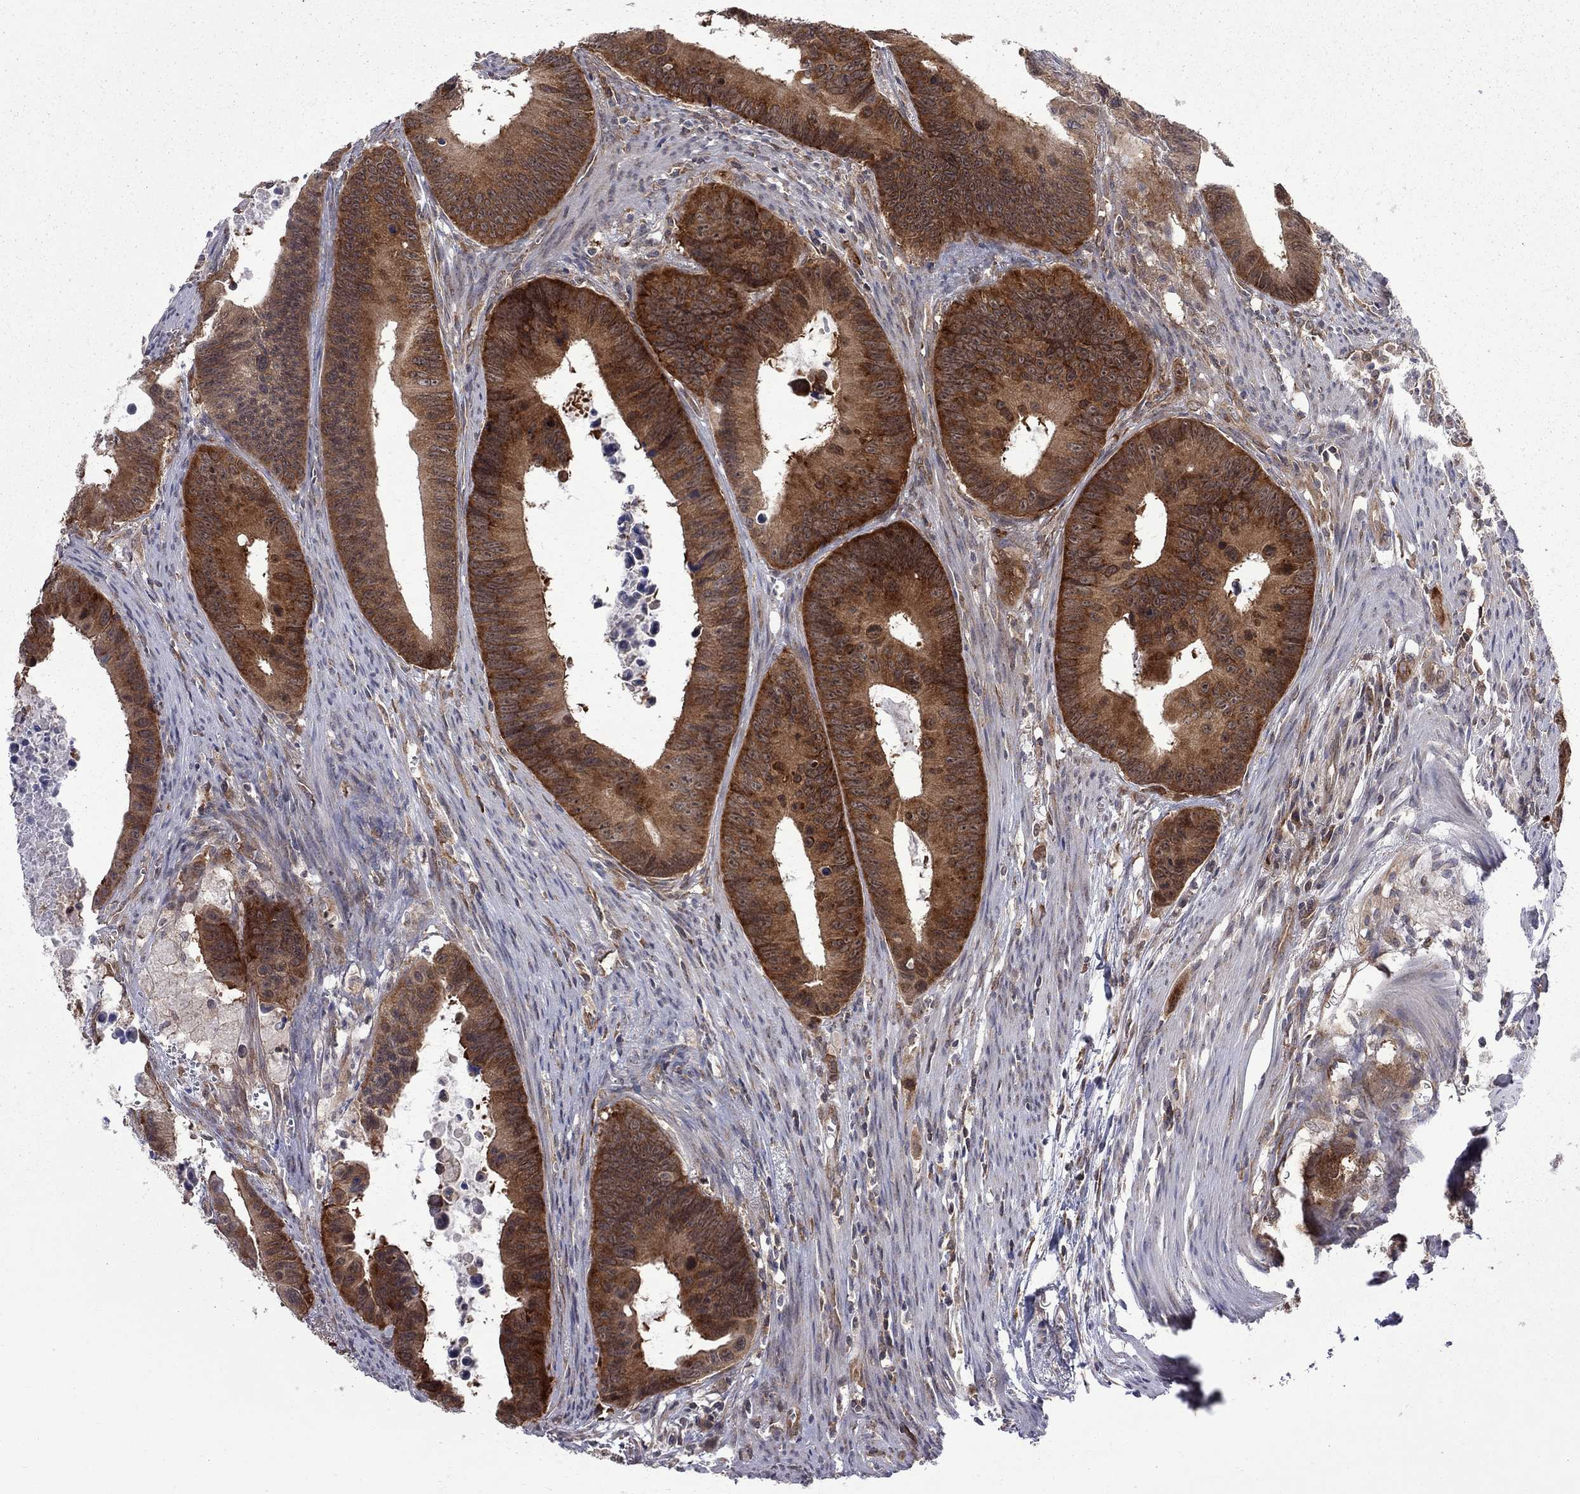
{"staining": {"intensity": "strong", "quantity": ">75%", "location": "cytoplasmic/membranous"}, "tissue": "colorectal cancer", "cell_type": "Tumor cells", "image_type": "cancer", "snomed": [{"axis": "morphology", "description": "Adenocarcinoma, NOS"}, {"axis": "topography", "description": "Colon"}], "caption": "Protein expression analysis of colorectal cancer (adenocarcinoma) exhibits strong cytoplasmic/membranous positivity in approximately >75% of tumor cells.", "gene": "NAA50", "patient": {"sex": "female", "age": 87}}